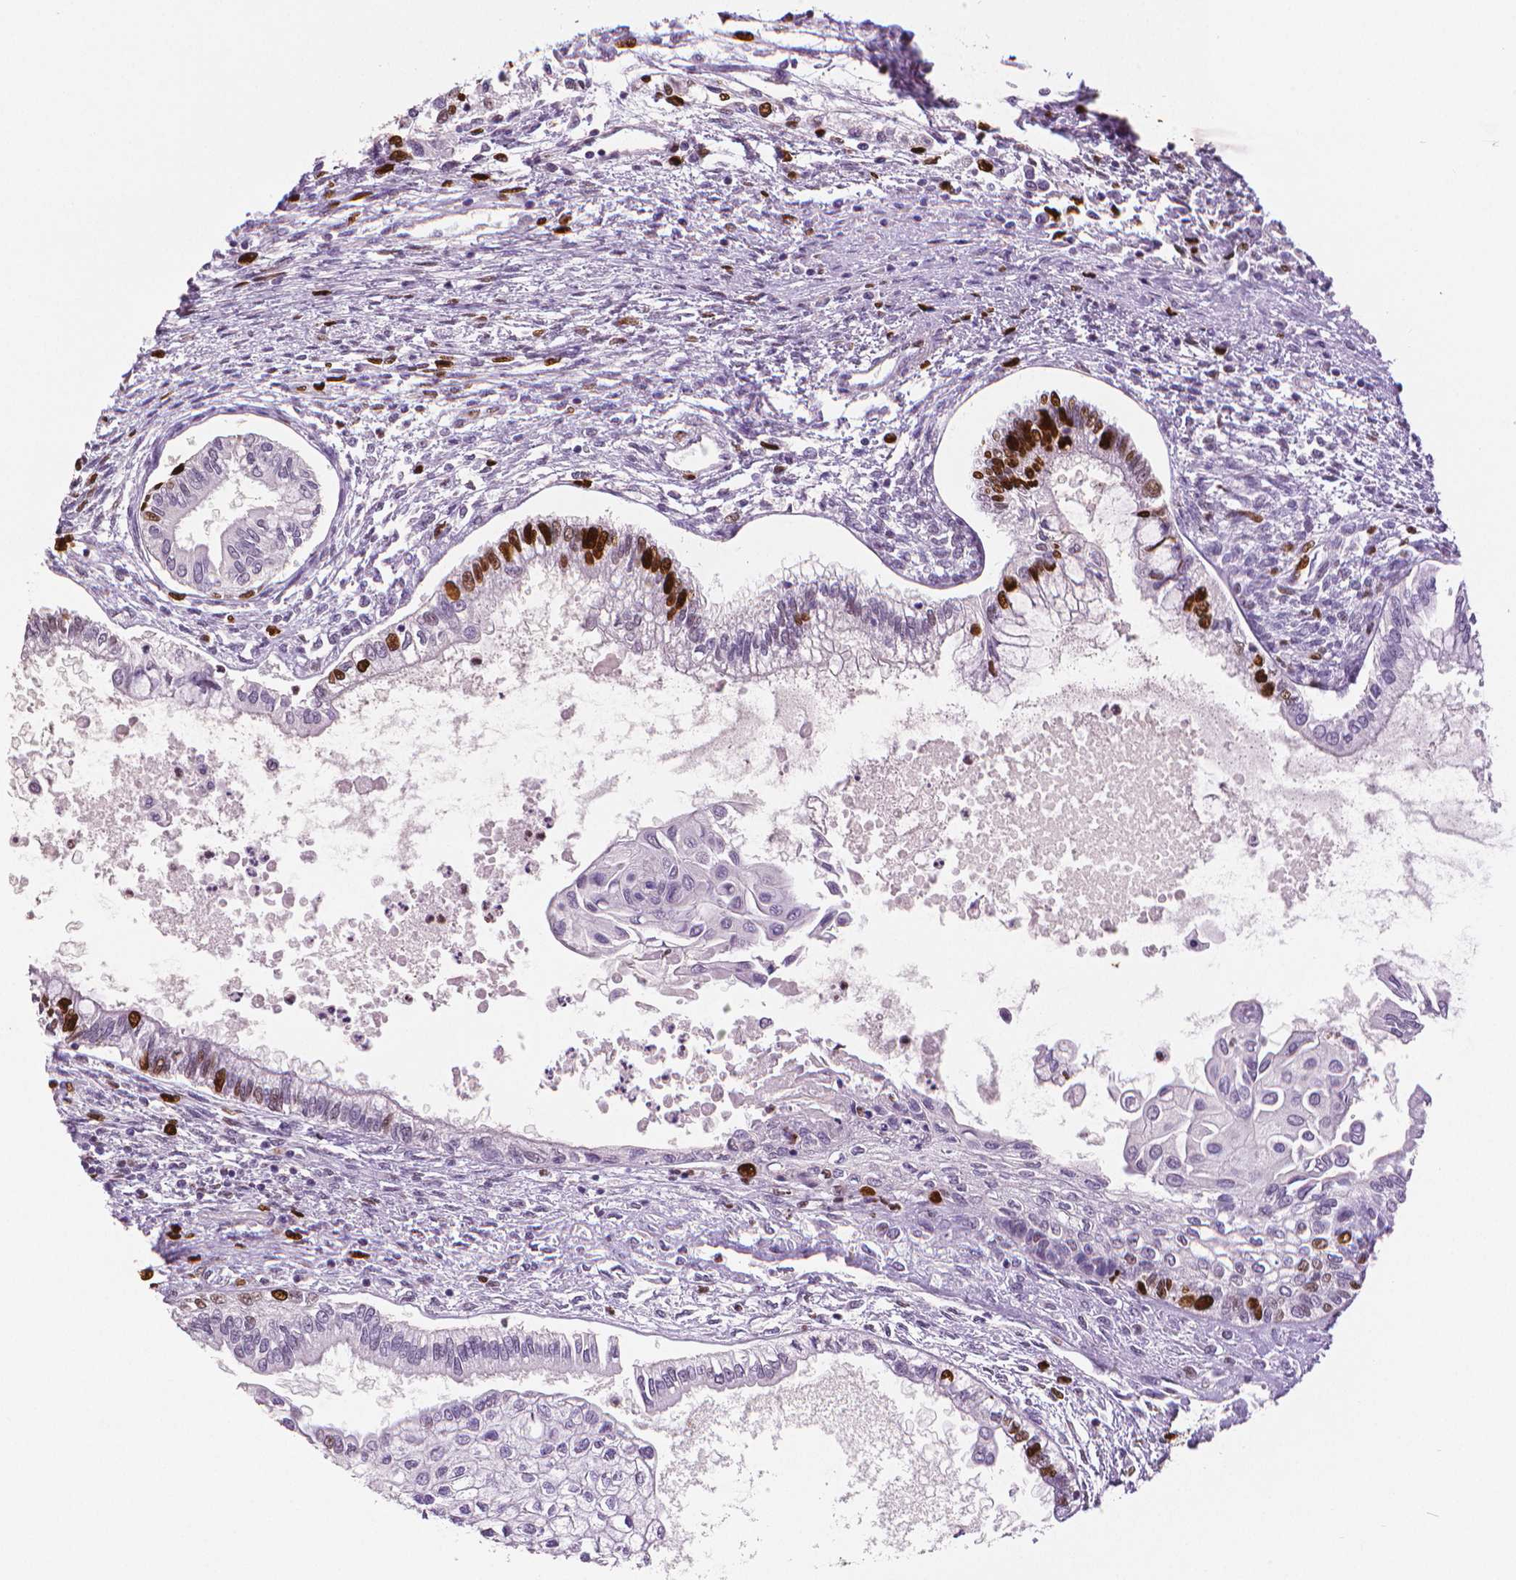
{"staining": {"intensity": "strong", "quantity": "25%-75%", "location": "nuclear"}, "tissue": "testis cancer", "cell_type": "Tumor cells", "image_type": "cancer", "snomed": [{"axis": "morphology", "description": "Carcinoma, Embryonal, NOS"}, {"axis": "topography", "description": "Testis"}], "caption": "An immunohistochemistry image of neoplastic tissue is shown. Protein staining in brown highlights strong nuclear positivity in embryonal carcinoma (testis) within tumor cells.", "gene": "MKI67", "patient": {"sex": "male", "age": 37}}